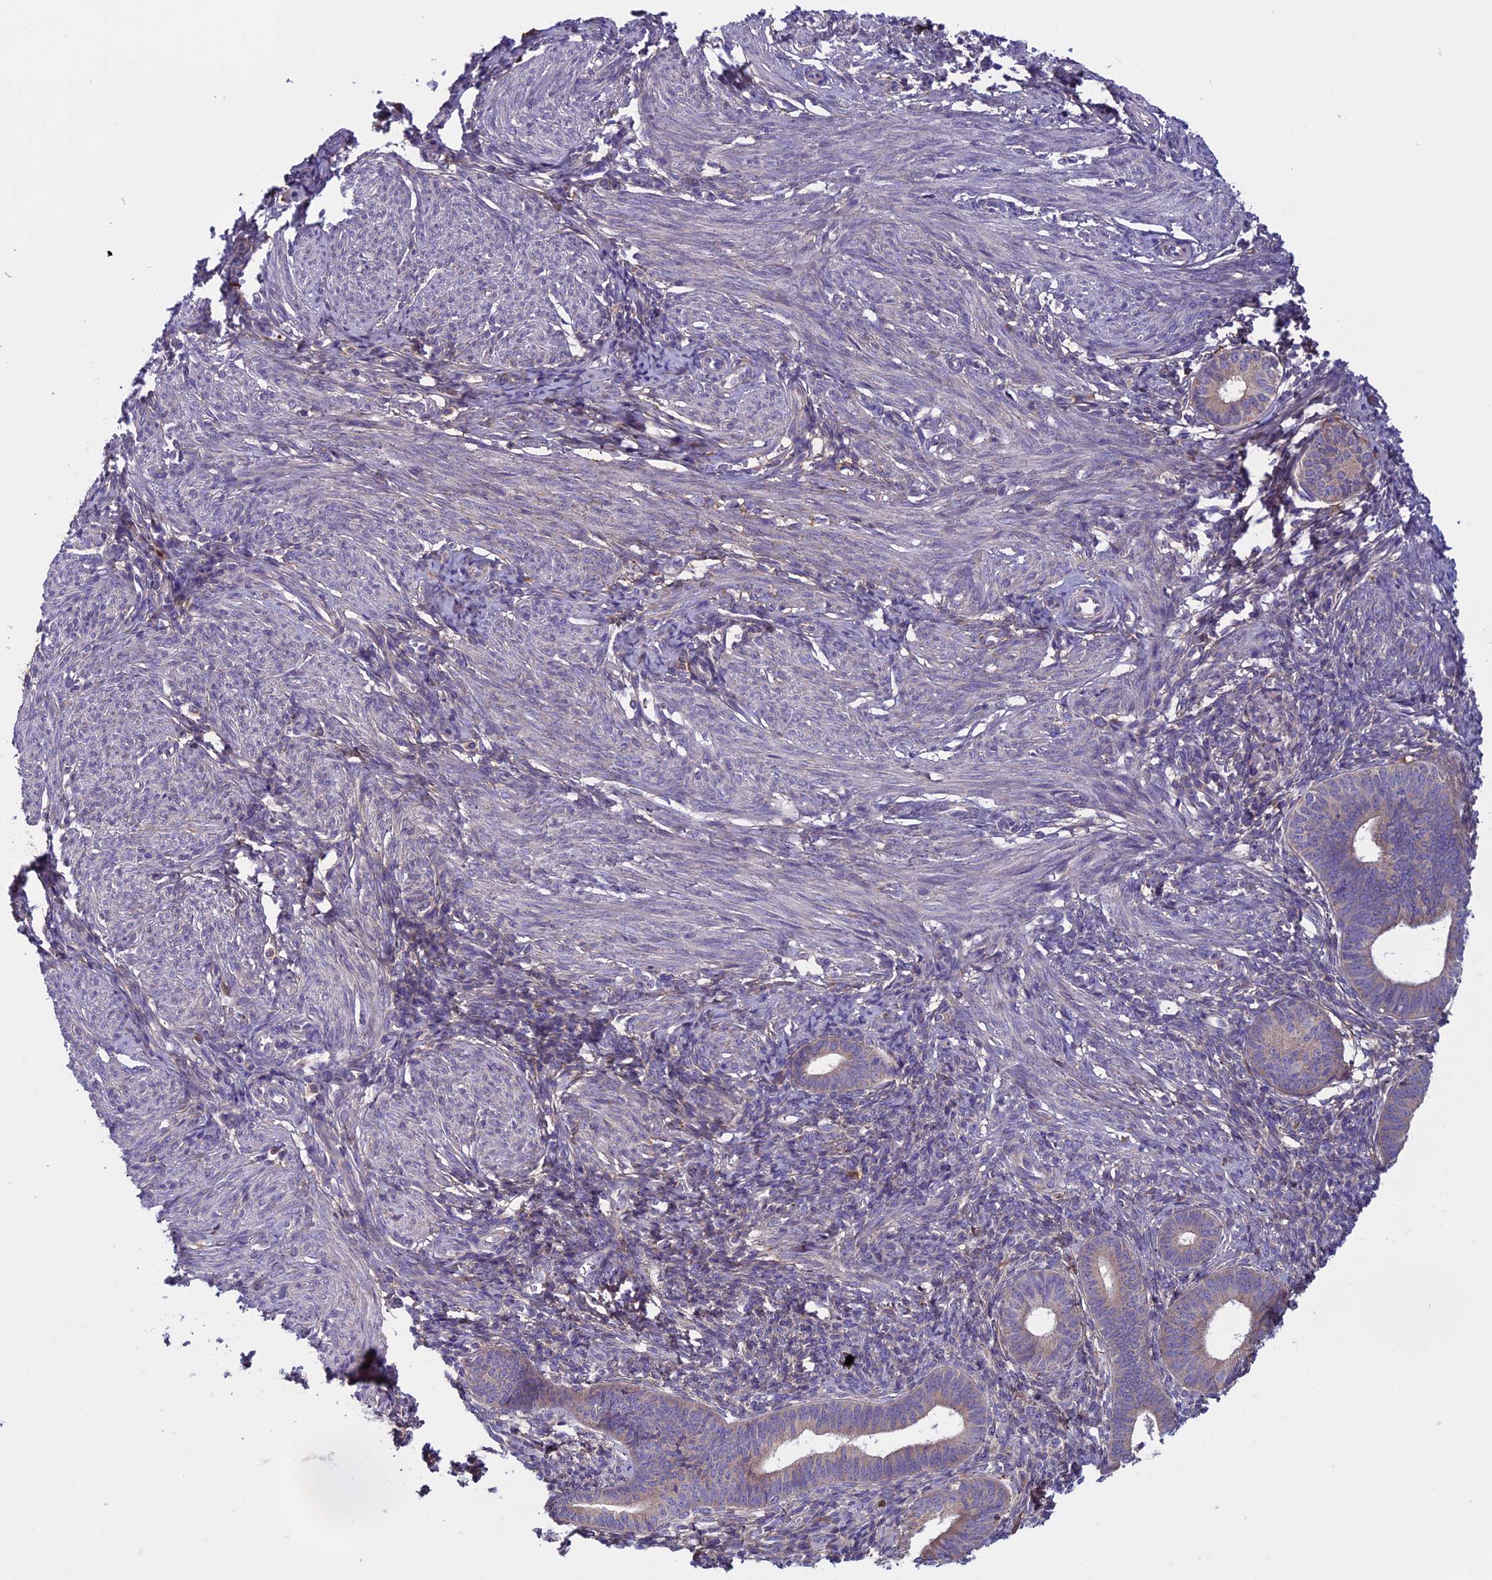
{"staining": {"intensity": "negative", "quantity": "none", "location": "none"}, "tissue": "endometrium", "cell_type": "Cells in endometrial stroma", "image_type": "normal", "snomed": [{"axis": "morphology", "description": "Normal tissue, NOS"}, {"axis": "morphology", "description": "Adenocarcinoma, NOS"}, {"axis": "topography", "description": "Endometrium"}], "caption": "Cells in endometrial stroma are negative for brown protein staining in unremarkable endometrium. (Immunohistochemistry, brightfield microscopy, high magnification).", "gene": "DCTN5", "patient": {"sex": "female", "age": 57}}